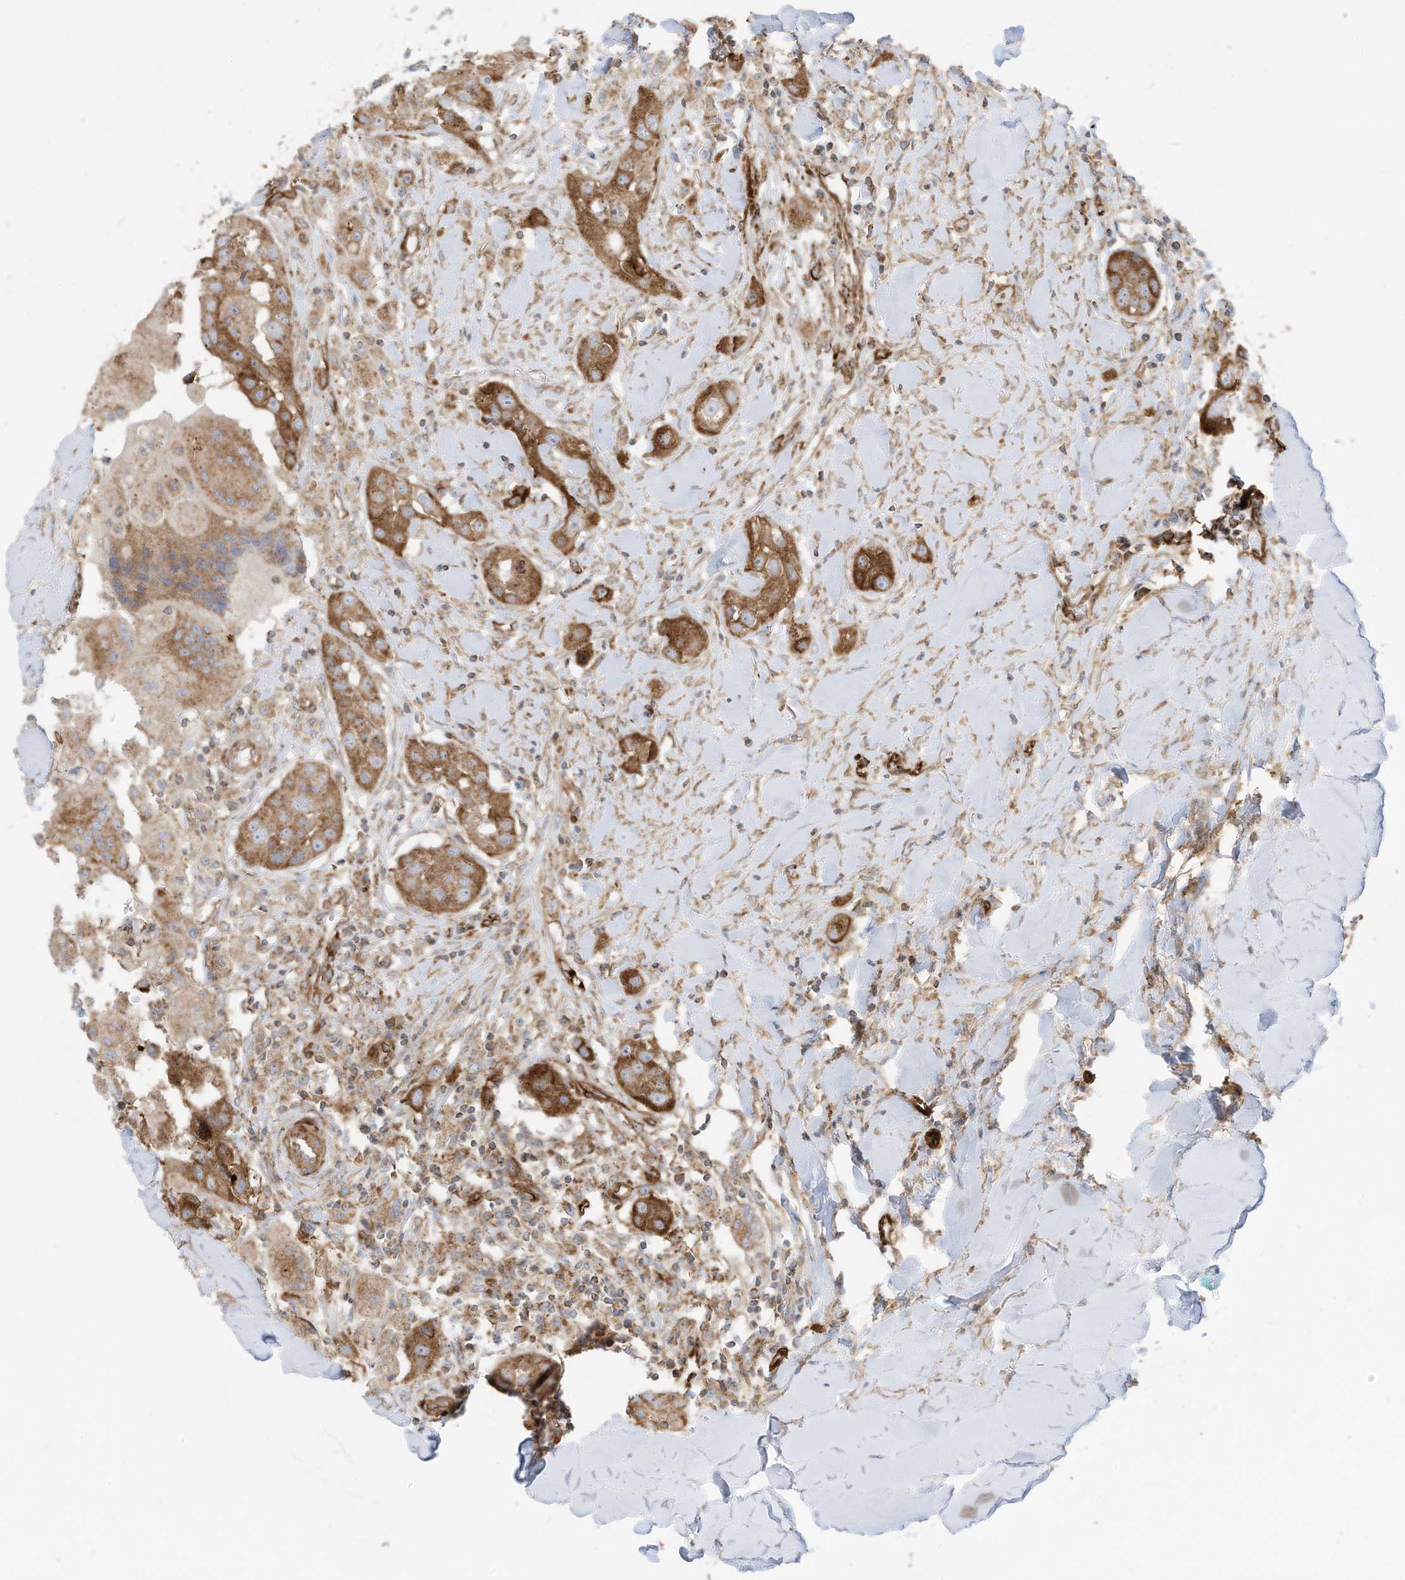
{"staining": {"intensity": "moderate", "quantity": ">75%", "location": "cytoplasmic/membranous"}, "tissue": "head and neck cancer", "cell_type": "Tumor cells", "image_type": "cancer", "snomed": [{"axis": "morphology", "description": "Normal tissue, NOS"}, {"axis": "morphology", "description": "Squamous cell carcinoma, NOS"}, {"axis": "topography", "description": "Skeletal muscle"}, {"axis": "topography", "description": "Head-Neck"}], "caption": "Immunohistochemistry (IHC) staining of head and neck cancer (squamous cell carcinoma), which demonstrates medium levels of moderate cytoplasmic/membranous expression in approximately >75% of tumor cells indicating moderate cytoplasmic/membranous protein positivity. The staining was performed using DAB (brown) for protein detection and nuclei were counterstained in hematoxylin (blue).", "gene": "ABCB7", "patient": {"sex": "male", "age": 51}}